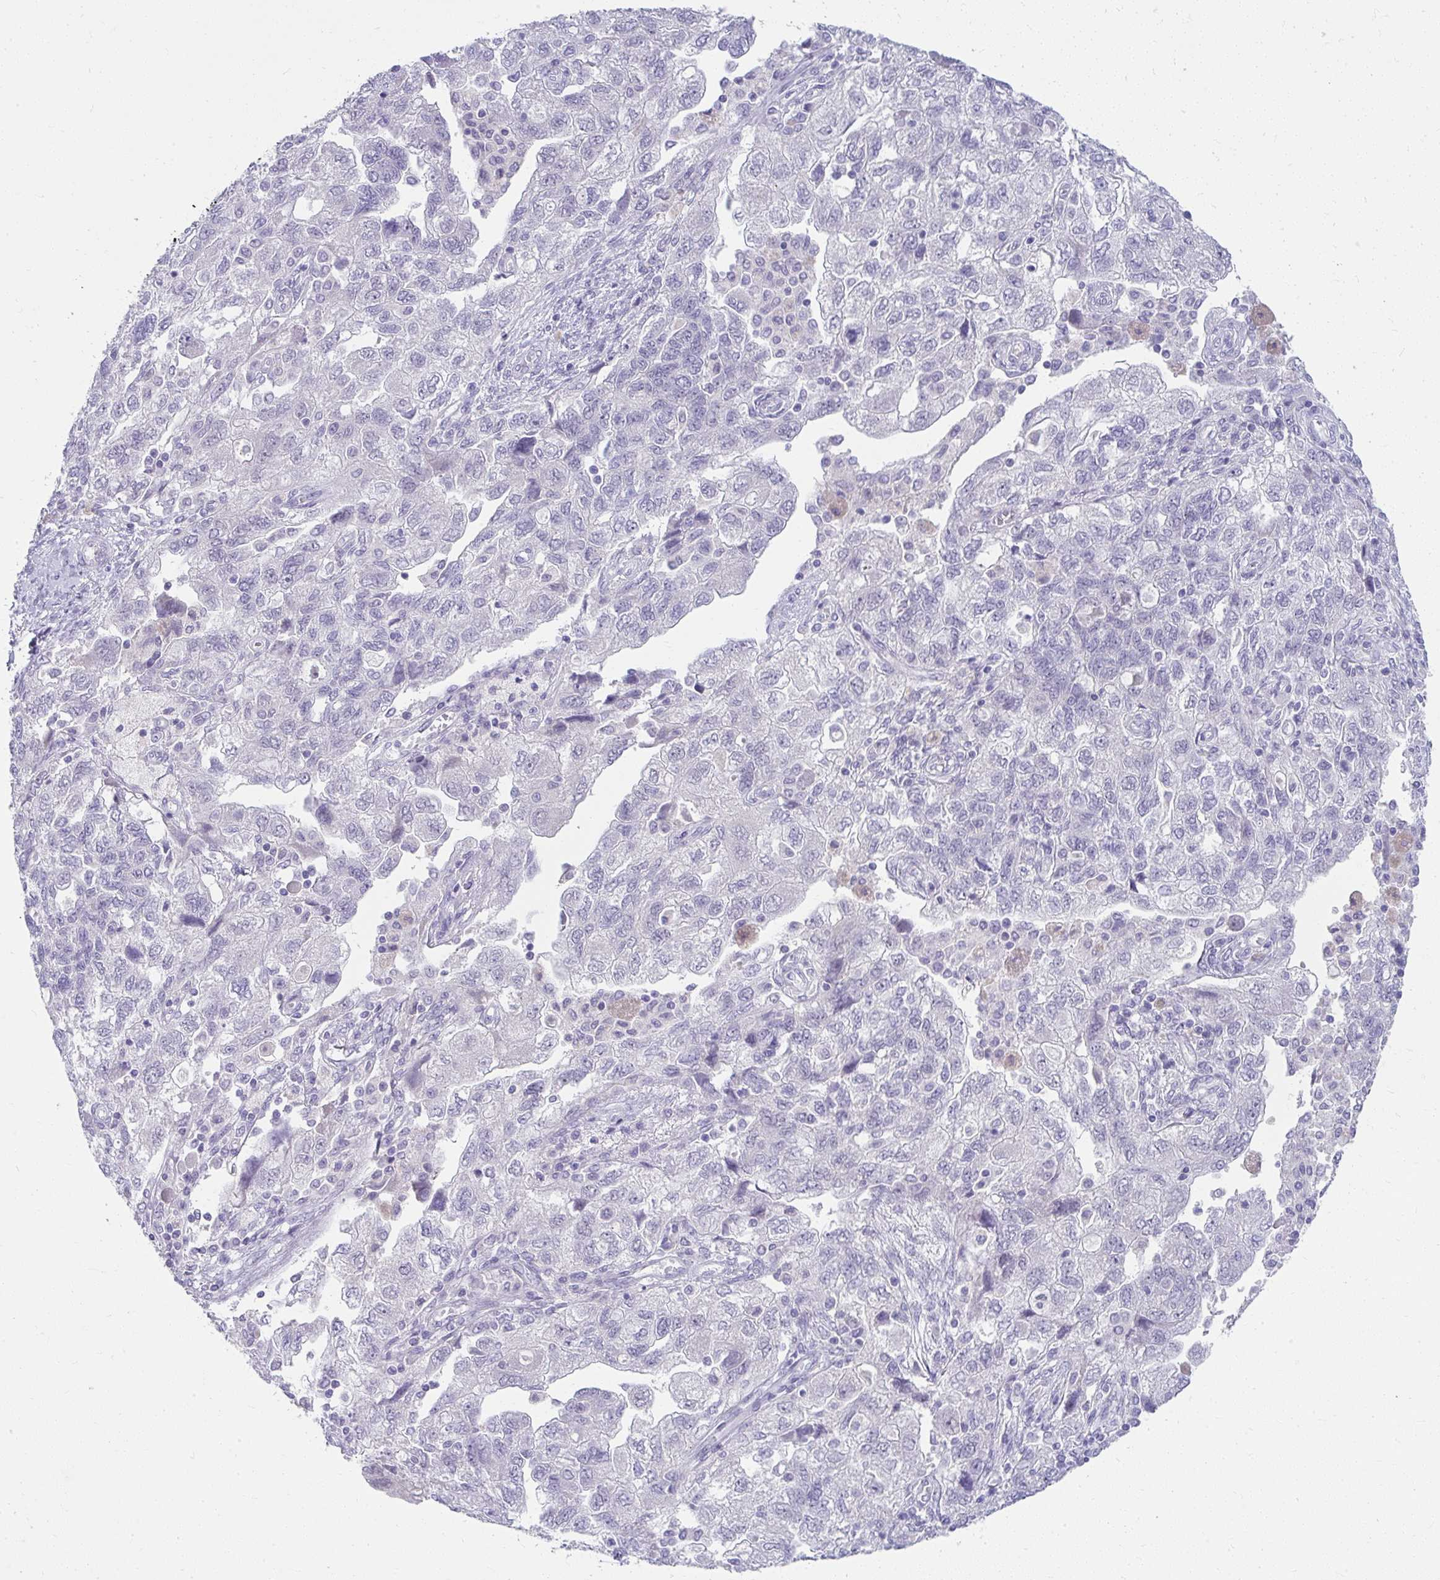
{"staining": {"intensity": "negative", "quantity": "none", "location": "none"}, "tissue": "ovarian cancer", "cell_type": "Tumor cells", "image_type": "cancer", "snomed": [{"axis": "morphology", "description": "Carcinoma, NOS"}, {"axis": "morphology", "description": "Cystadenocarcinoma, serous, NOS"}, {"axis": "topography", "description": "Ovary"}], "caption": "This is an immunohistochemistry (IHC) photomicrograph of human ovarian serous cystadenocarcinoma. There is no positivity in tumor cells.", "gene": "UGT3A2", "patient": {"sex": "female", "age": 69}}